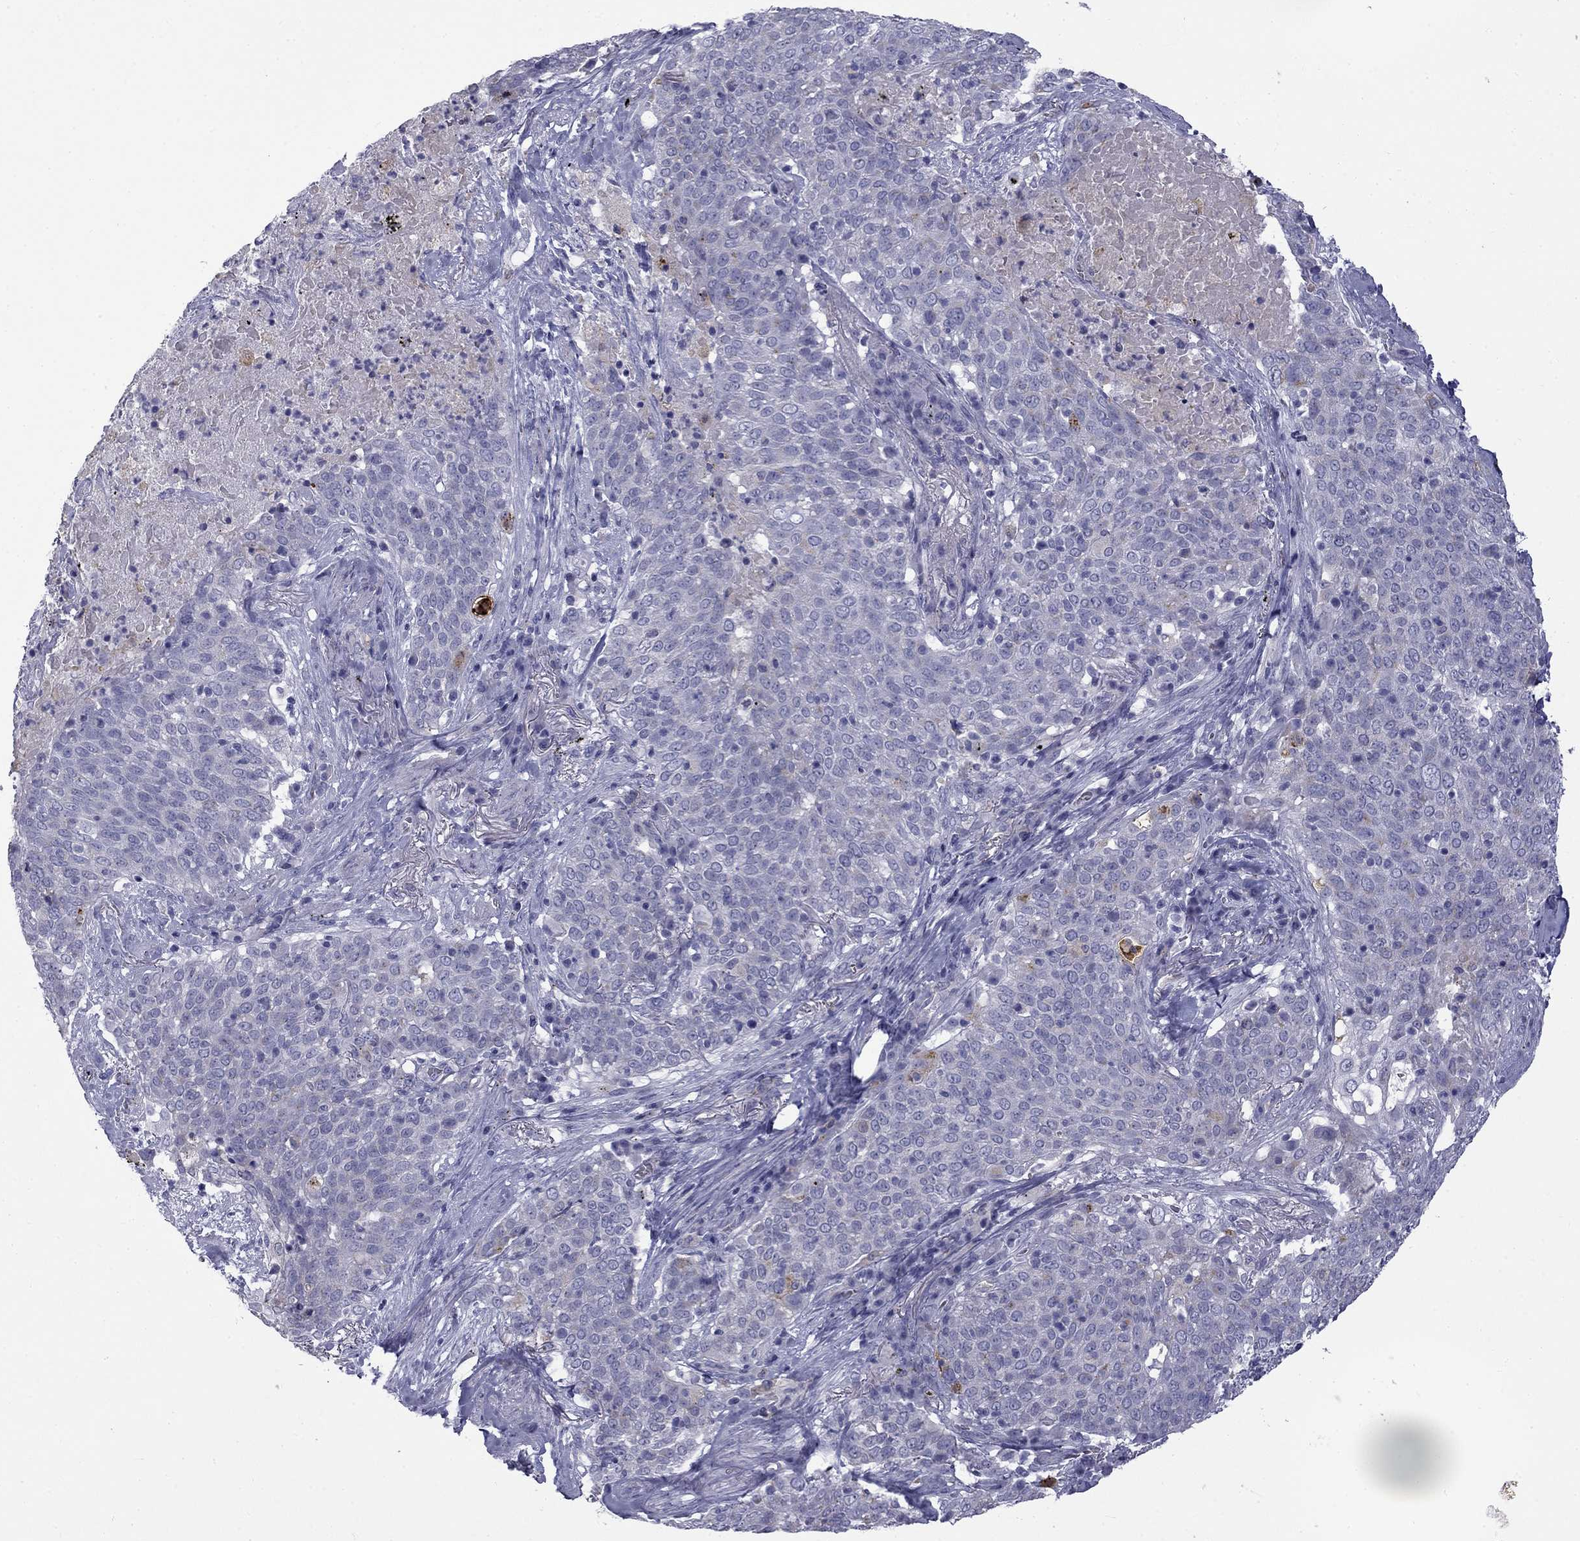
{"staining": {"intensity": "negative", "quantity": "none", "location": "none"}, "tissue": "lung cancer", "cell_type": "Tumor cells", "image_type": "cancer", "snomed": [{"axis": "morphology", "description": "Squamous cell carcinoma, NOS"}, {"axis": "topography", "description": "Lung"}], "caption": "This is an immunohistochemistry (IHC) histopathology image of lung cancer. There is no staining in tumor cells.", "gene": "CLPSL2", "patient": {"sex": "male", "age": 82}}